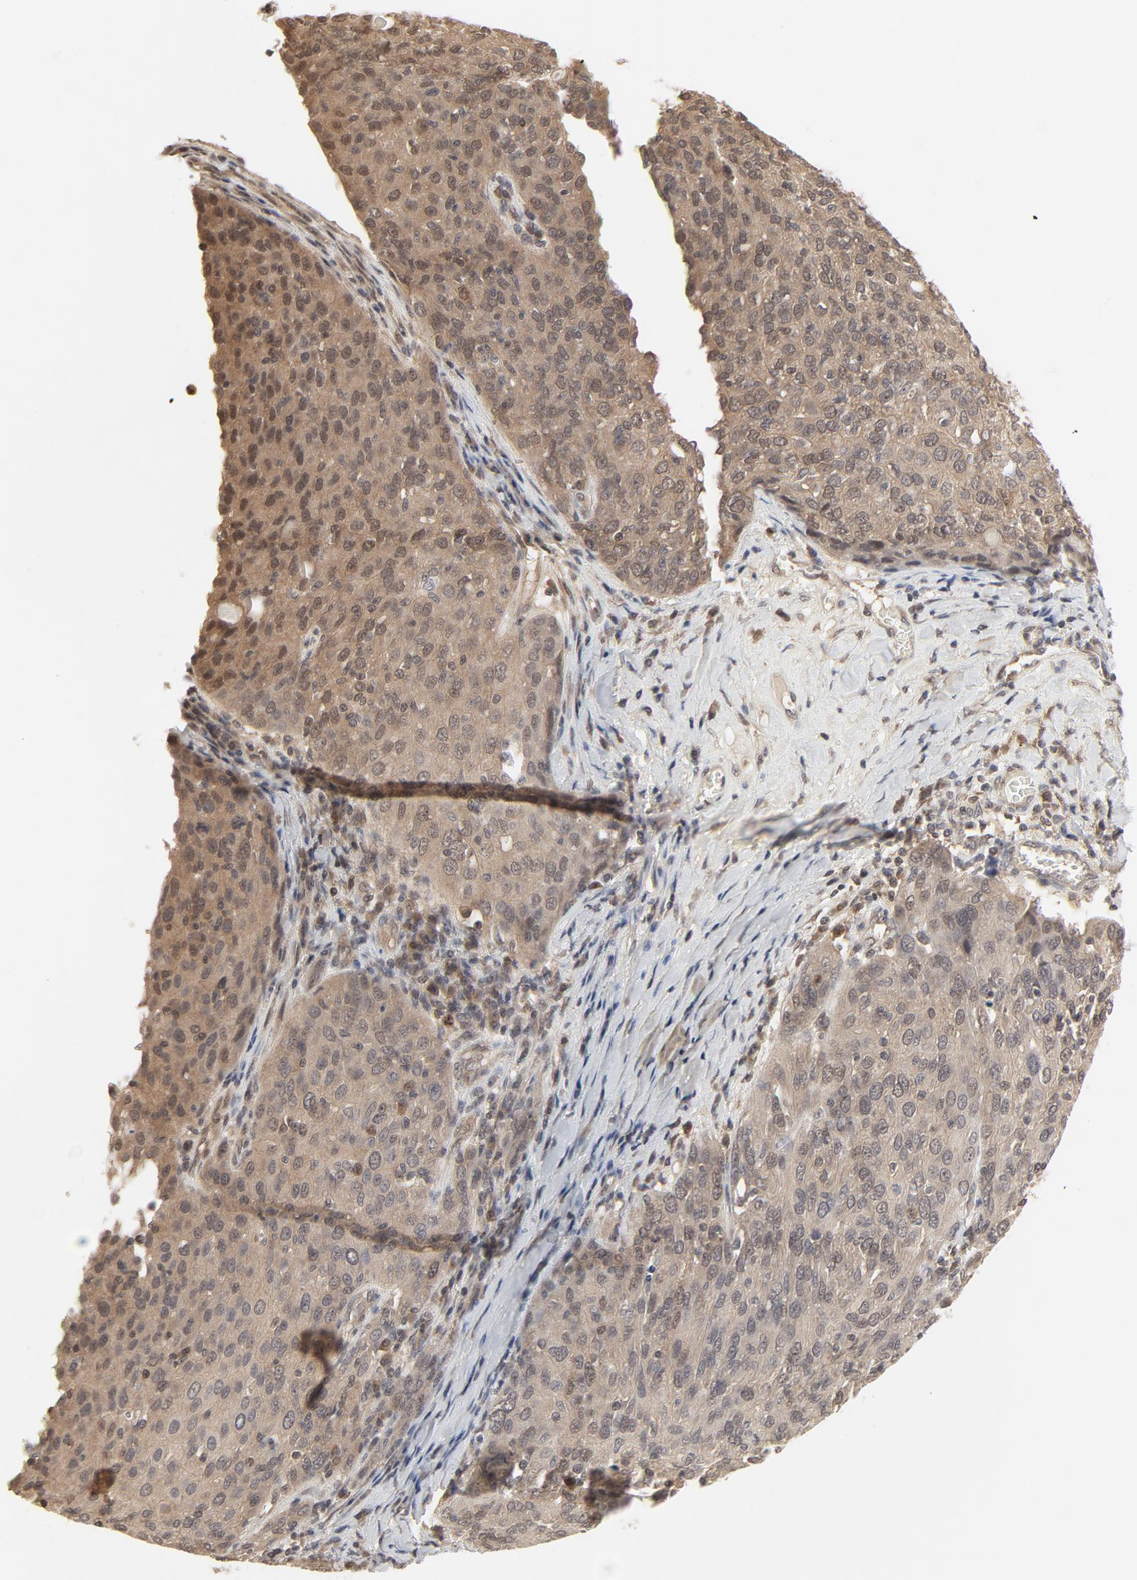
{"staining": {"intensity": "weak", "quantity": ">75%", "location": "cytoplasmic/membranous,nuclear"}, "tissue": "ovarian cancer", "cell_type": "Tumor cells", "image_type": "cancer", "snomed": [{"axis": "morphology", "description": "Carcinoma, endometroid"}, {"axis": "topography", "description": "Ovary"}], "caption": "Tumor cells show low levels of weak cytoplasmic/membranous and nuclear positivity in about >75% of cells in ovarian cancer (endometroid carcinoma).", "gene": "NEDD8", "patient": {"sex": "female", "age": 50}}